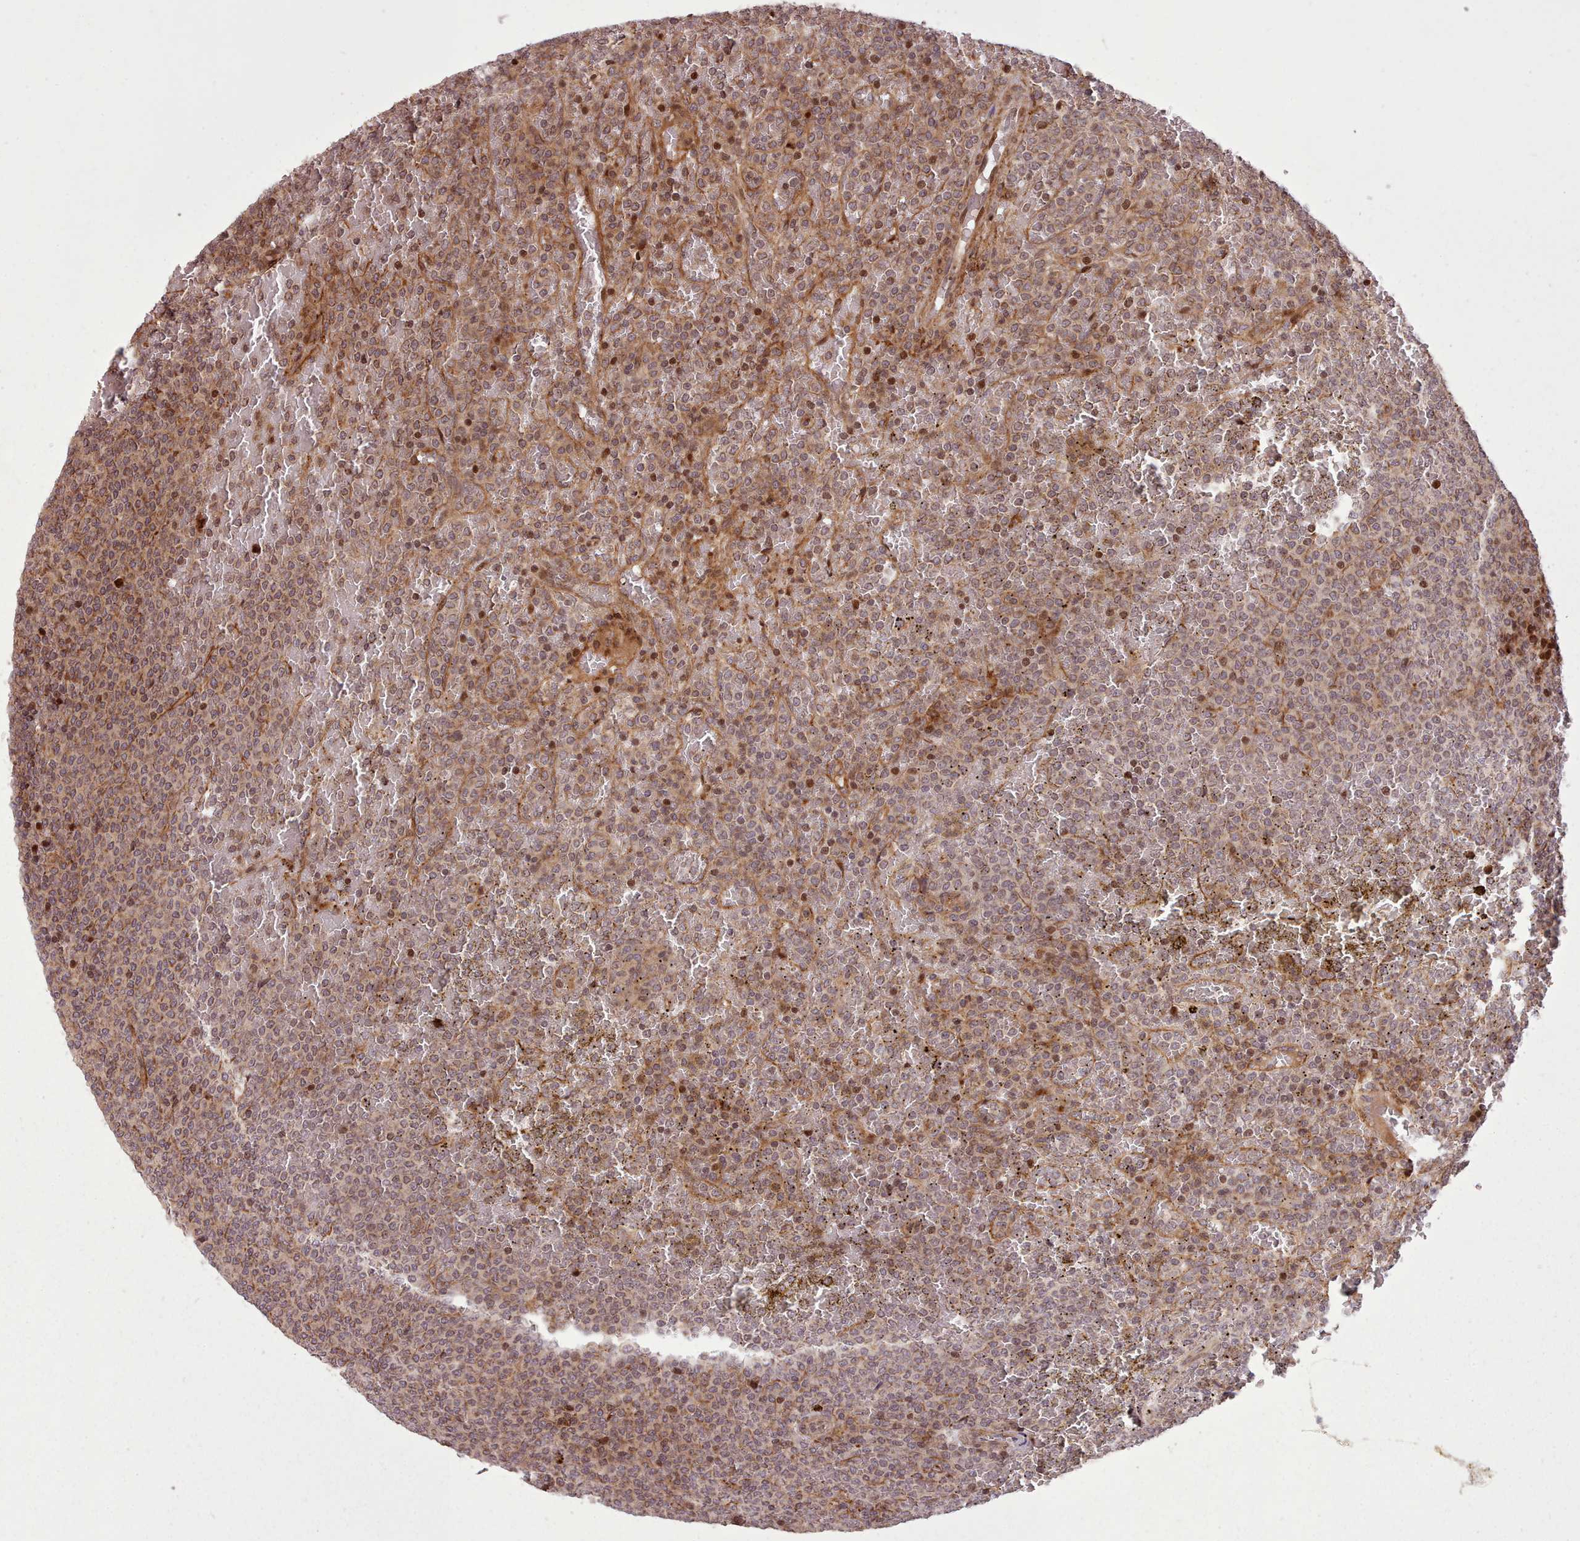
{"staining": {"intensity": "strong", "quantity": "25%-75%", "location": "cytoplasmic/membranous"}, "tissue": "lymphoma", "cell_type": "Tumor cells", "image_type": "cancer", "snomed": [{"axis": "morphology", "description": "Malignant lymphoma, non-Hodgkin's type, Low grade"}, {"axis": "topography", "description": "Spleen"}], "caption": "Protein staining of lymphoma tissue shows strong cytoplasmic/membranous positivity in about 25%-75% of tumor cells.", "gene": "NLRP7", "patient": {"sex": "male", "age": 60}}